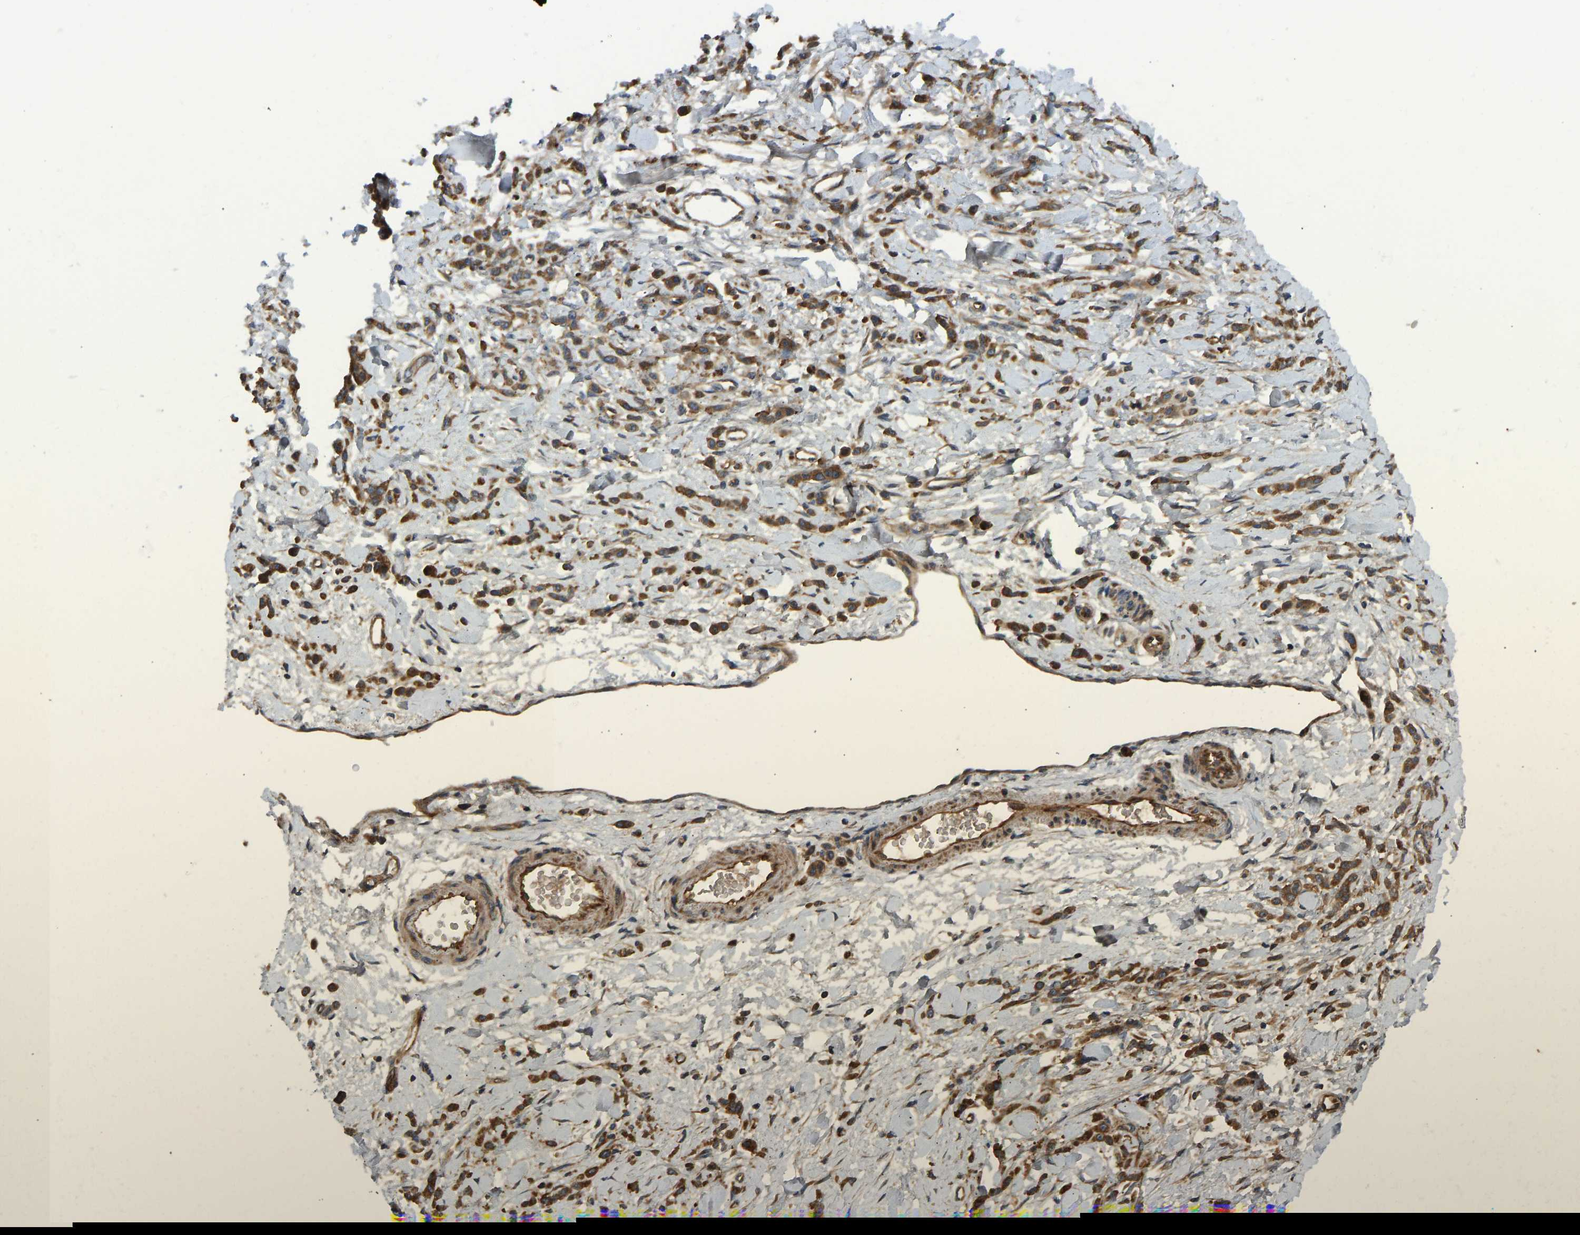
{"staining": {"intensity": "moderate", "quantity": ">75%", "location": "cytoplasmic/membranous"}, "tissue": "stomach cancer", "cell_type": "Tumor cells", "image_type": "cancer", "snomed": [{"axis": "morphology", "description": "Normal tissue, NOS"}, {"axis": "morphology", "description": "Adenocarcinoma, NOS"}, {"axis": "topography", "description": "Stomach"}], "caption": "Stomach adenocarcinoma stained for a protein demonstrates moderate cytoplasmic/membranous positivity in tumor cells.", "gene": "RASGRF2", "patient": {"sex": "male", "age": 82}}